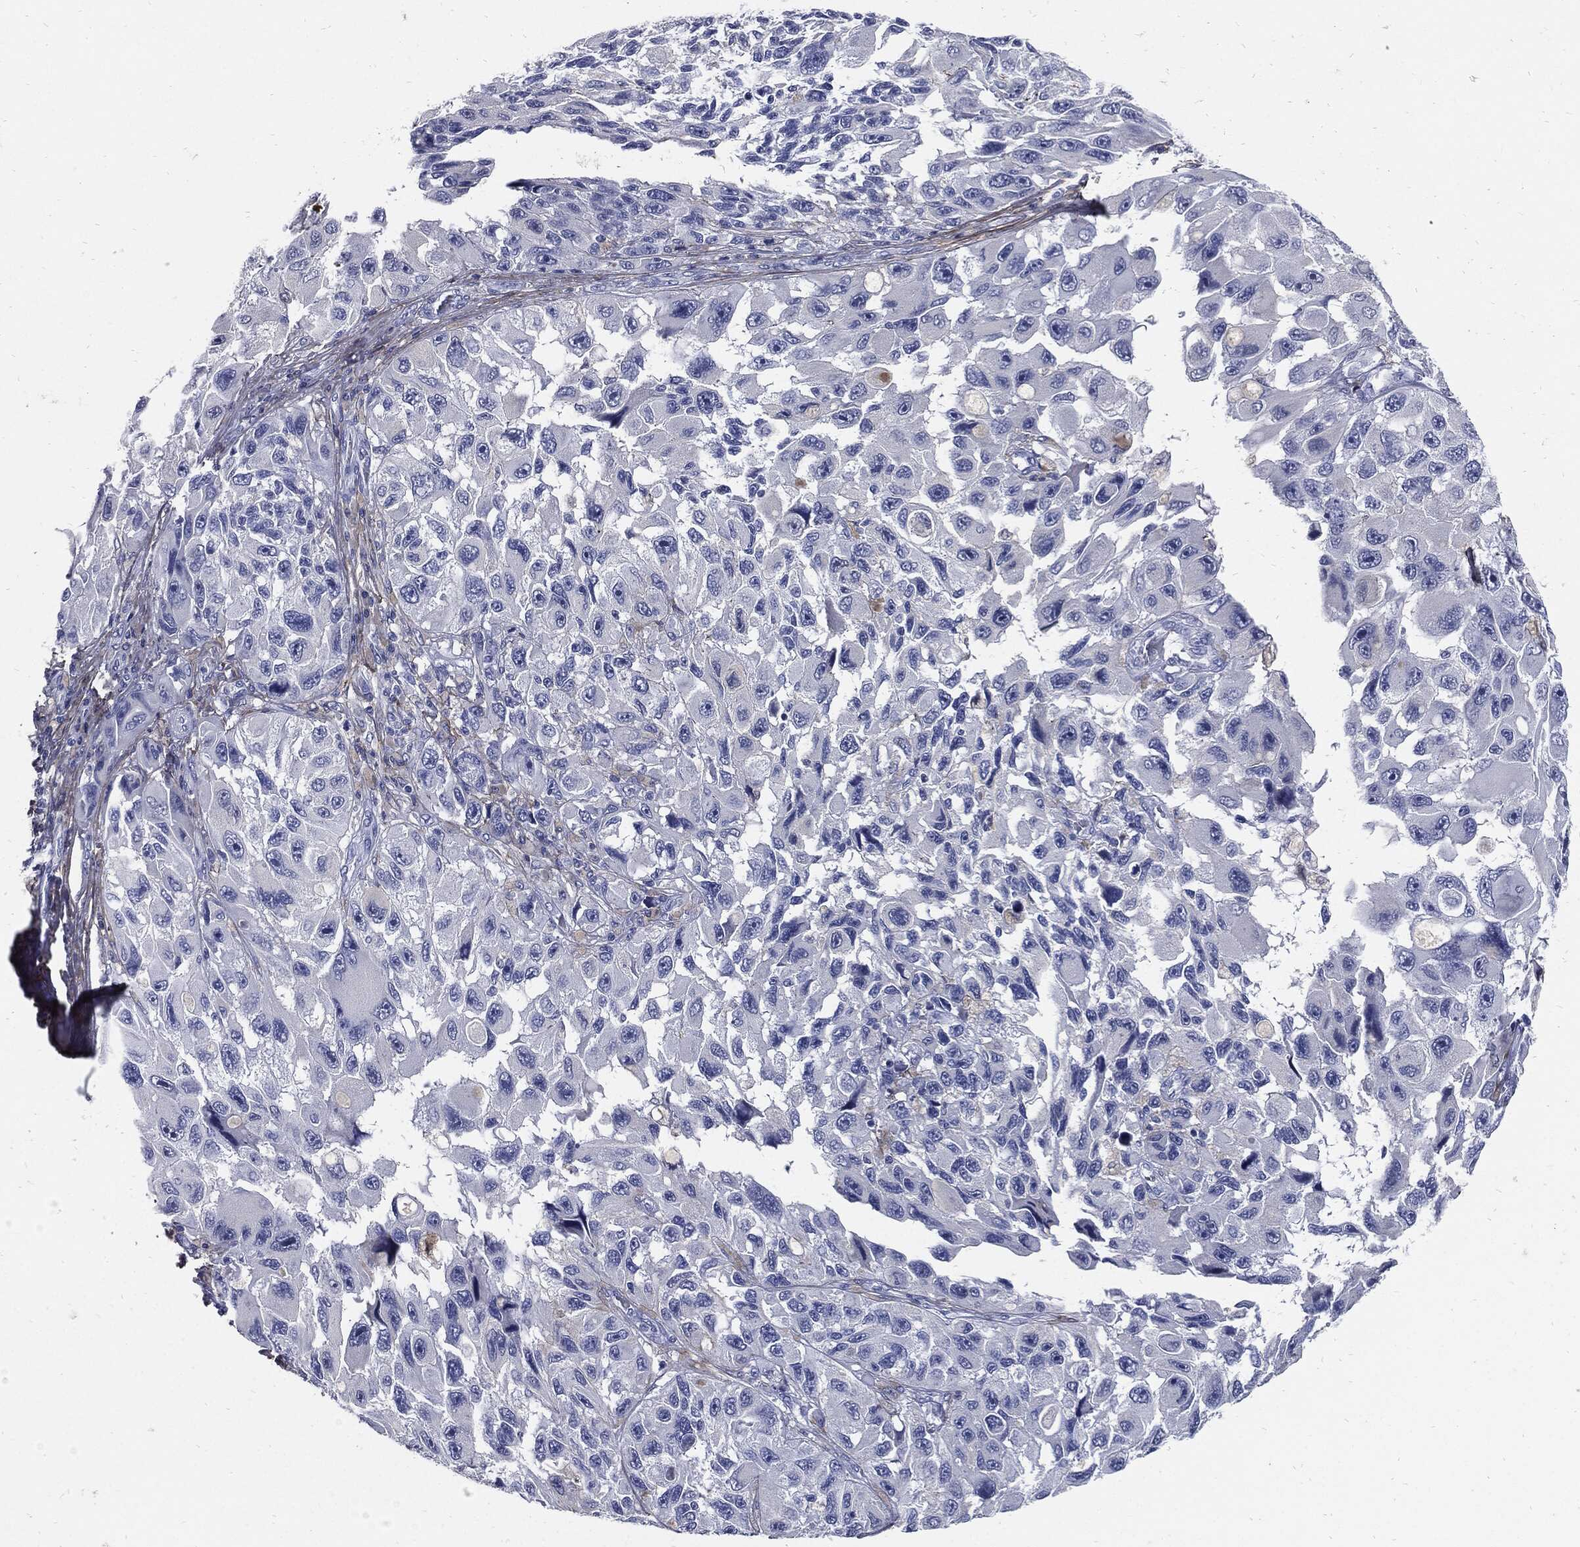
{"staining": {"intensity": "negative", "quantity": "none", "location": "none"}, "tissue": "melanoma", "cell_type": "Tumor cells", "image_type": "cancer", "snomed": [{"axis": "morphology", "description": "Malignant melanoma, NOS"}, {"axis": "topography", "description": "Skin"}], "caption": "This is an immunohistochemistry (IHC) histopathology image of malignant melanoma. There is no staining in tumor cells.", "gene": "FBN1", "patient": {"sex": "female", "age": 73}}